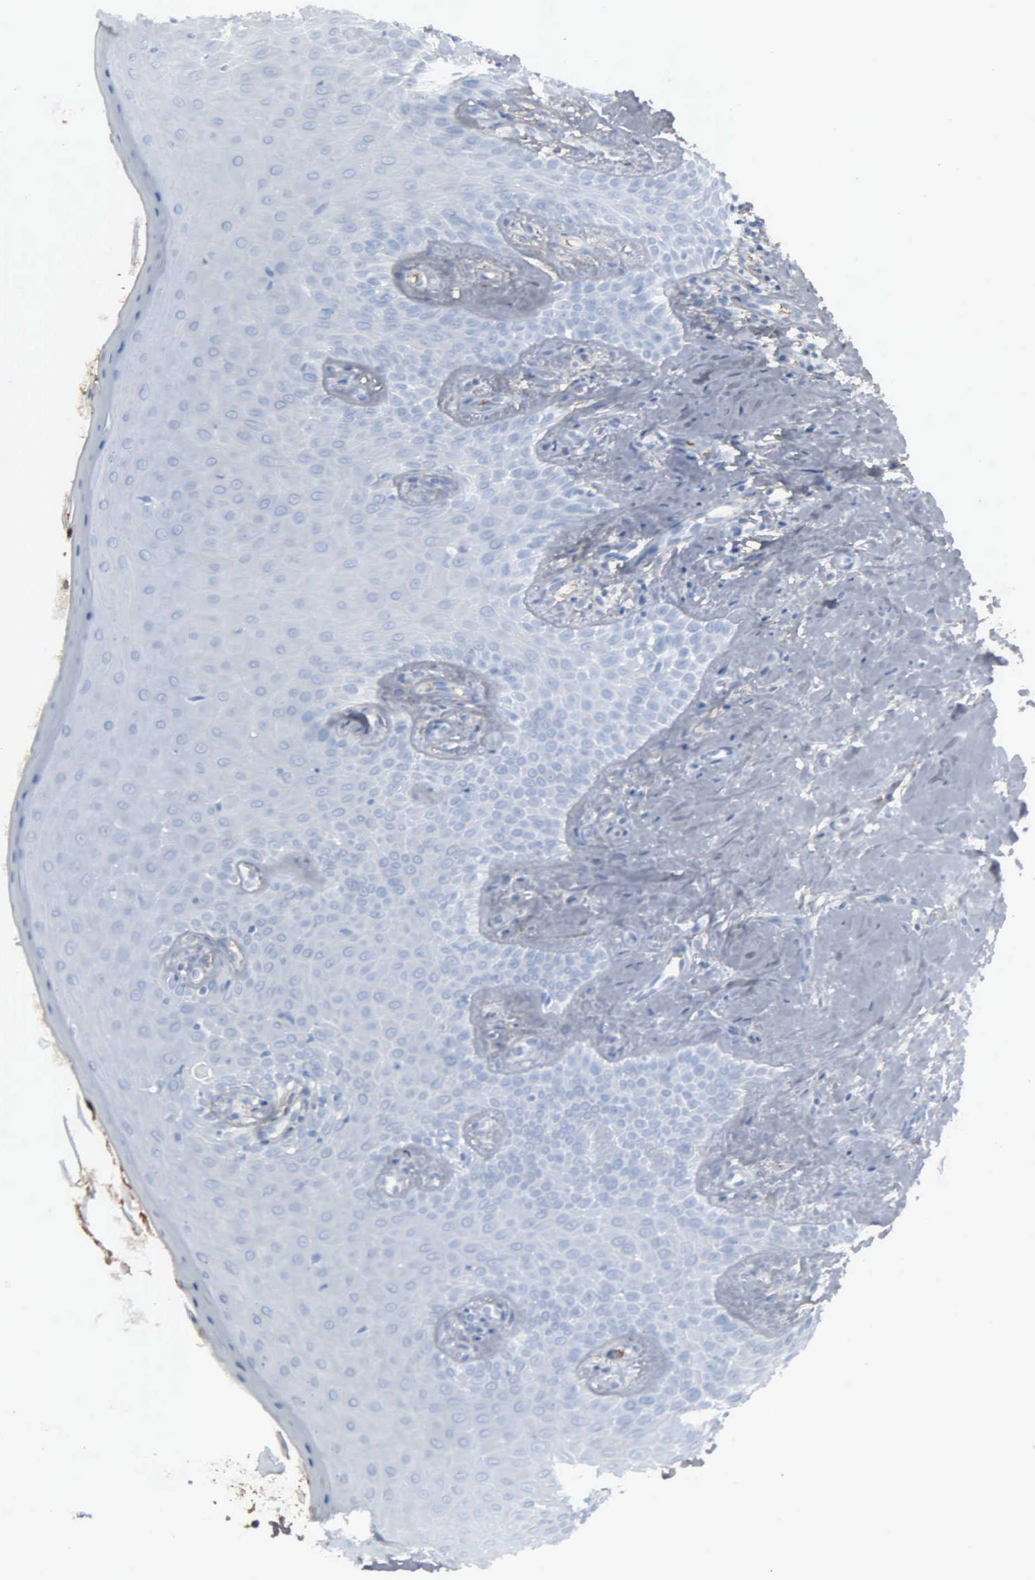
{"staining": {"intensity": "negative", "quantity": "none", "location": "none"}, "tissue": "oral mucosa", "cell_type": "Squamous epithelial cells", "image_type": "normal", "snomed": [{"axis": "morphology", "description": "Normal tissue, NOS"}, {"axis": "topography", "description": "Oral tissue"}], "caption": "Photomicrograph shows no protein expression in squamous epithelial cells of benign oral mucosa. (DAB (3,3'-diaminobenzidine) immunohistochemistry (IHC) with hematoxylin counter stain).", "gene": "FN1", "patient": {"sex": "male", "age": 69}}